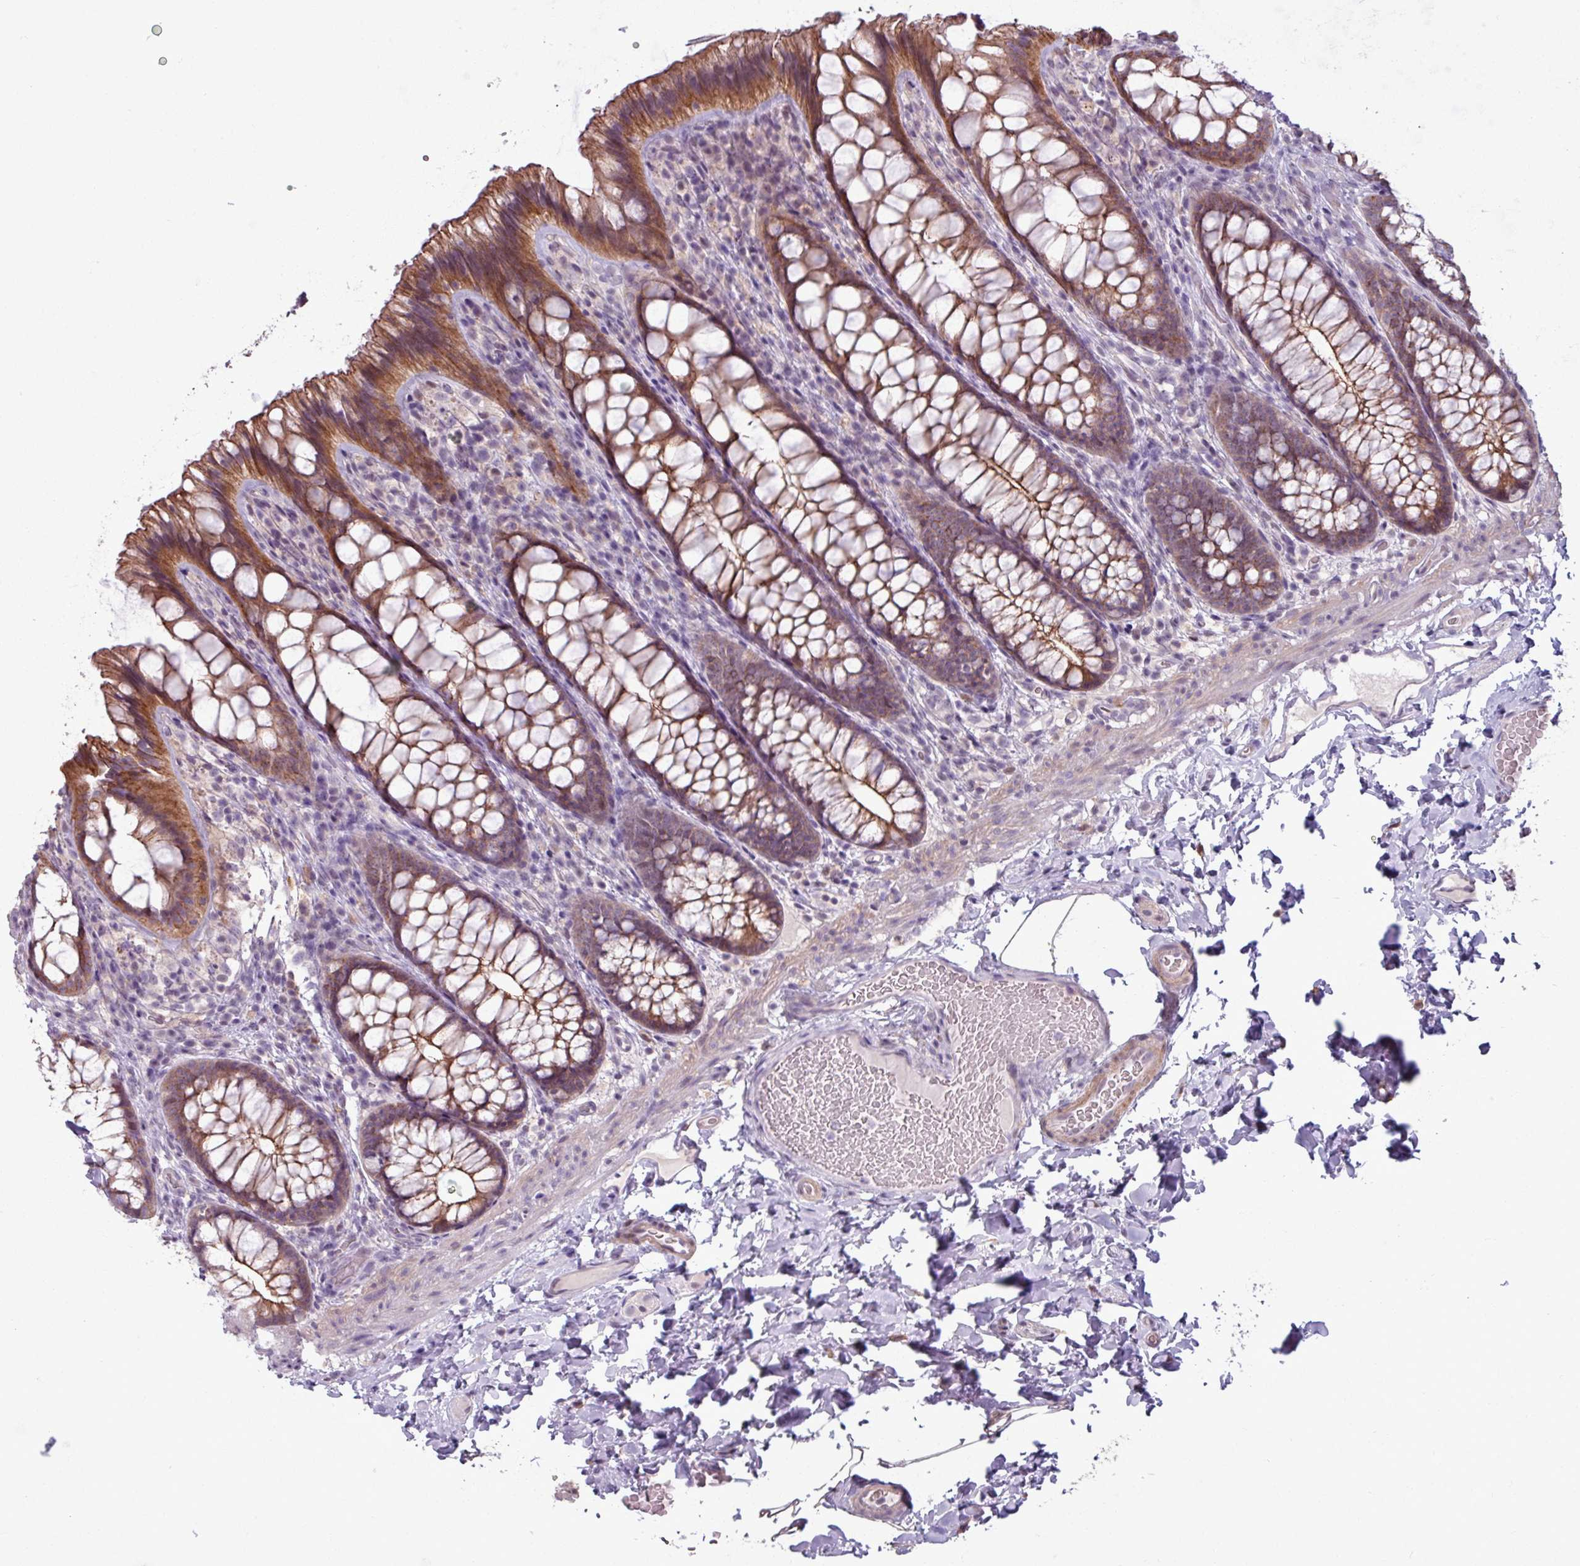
{"staining": {"intensity": "weak", "quantity": ">75%", "location": "cytoplasmic/membranous"}, "tissue": "colon", "cell_type": "Endothelial cells", "image_type": "normal", "snomed": [{"axis": "morphology", "description": "Normal tissue, NOS"}, {"axis": "topography", "description": "Colon"}], "caption": "The immunohistochemical stain highlights weak cytoplasmic/membranous staining in endothelial cells of normal colon.", "gene": "PNMA6A", "patient": {"sex": "male", "age": 46}}